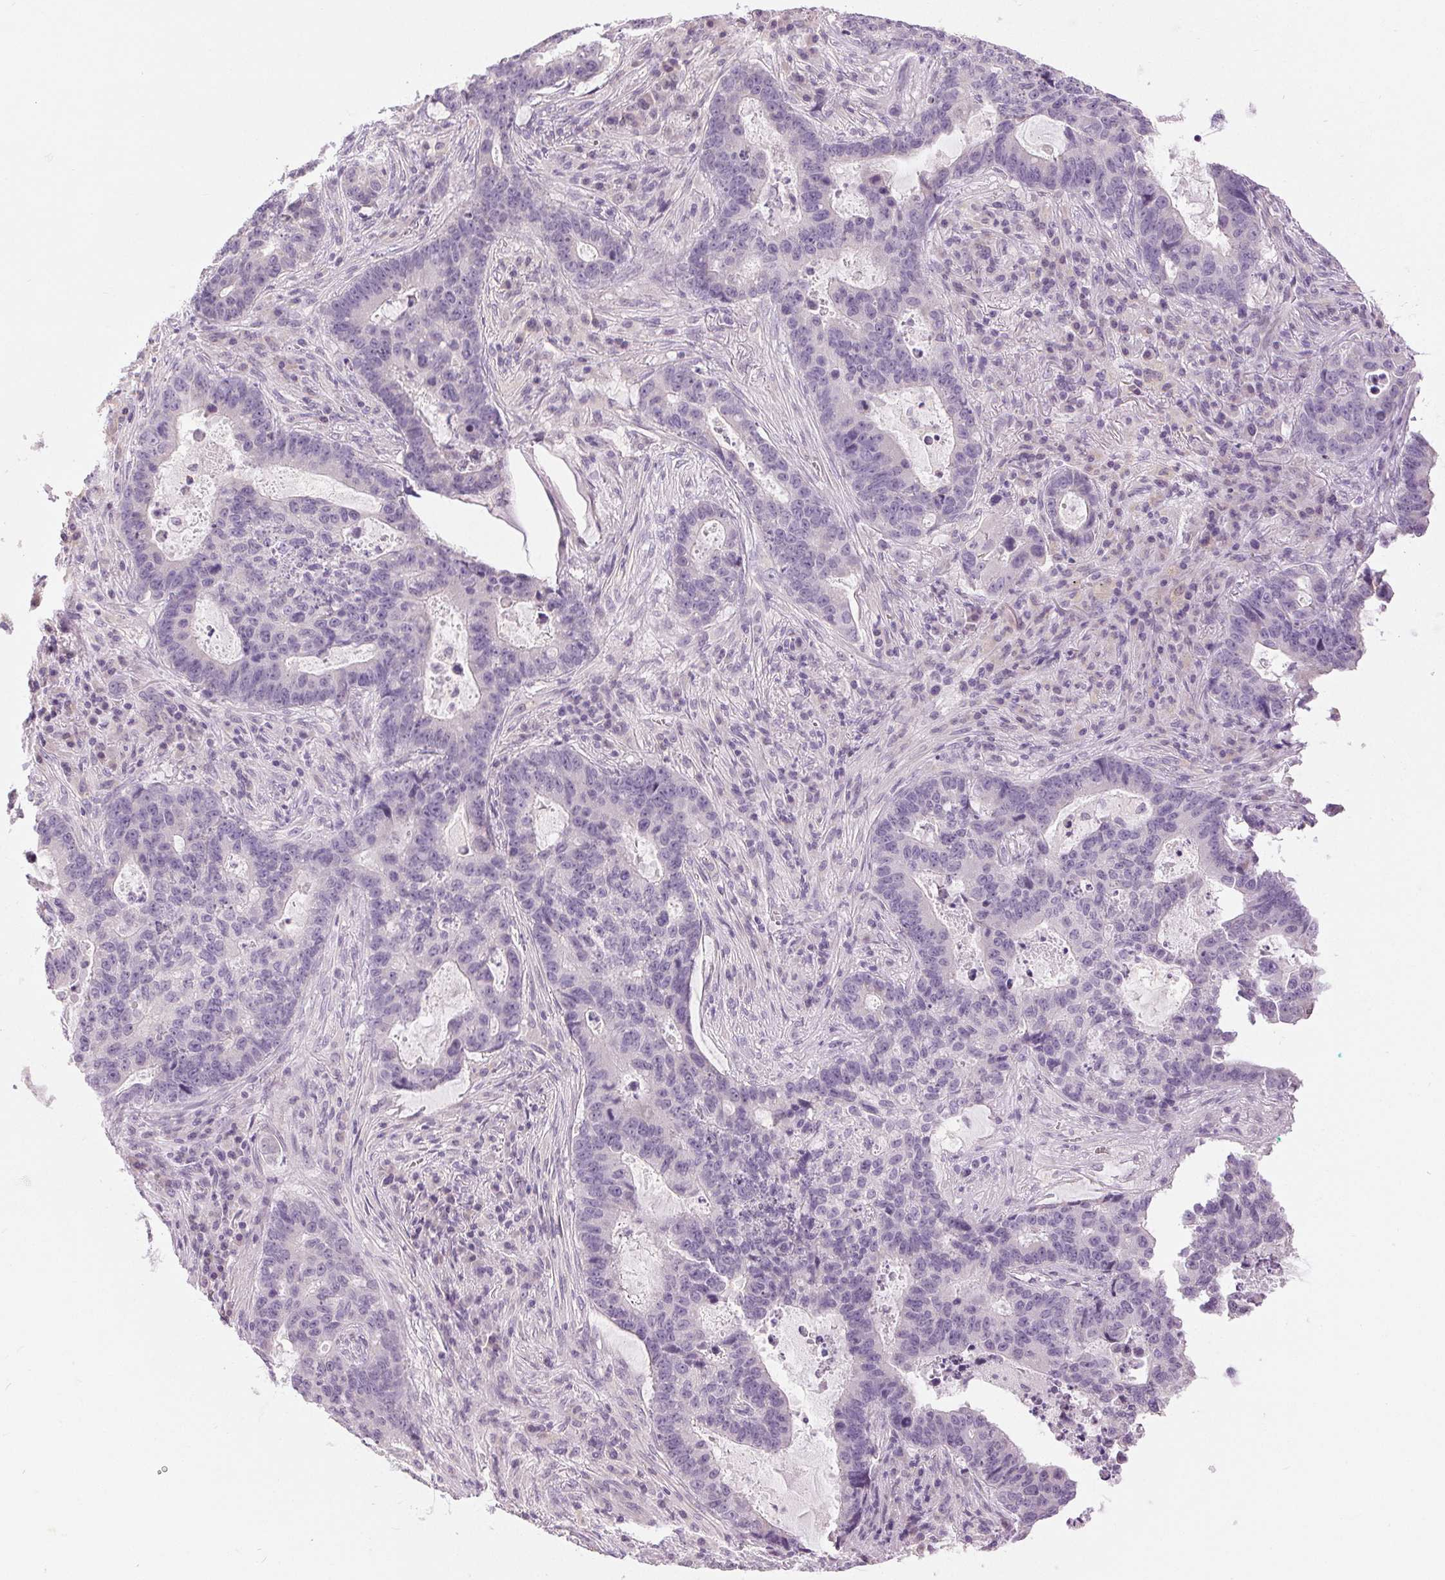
{"staining": {"intensity": "negative", "quantity": "none", "location": "none"}, "tissue": "lung cancer", "cell_type": "Tumor cells", "image_type": "cancer", "snomed": [{"axis": "morphology", "description": "Aneuploidy"}, {"axis": "morphology", "description": "Adenocarcinoma, NOS"}, {"axis": "morphology", "description": "Adenocarcinoma primary or metastatic"}, {"axis": "topography", "description": "Lung"}], "caption": "There is no significant staining in tumor cells of lung cancer.", "gene": "DSG3", "patient": {"sex": "female", "age": 75}}